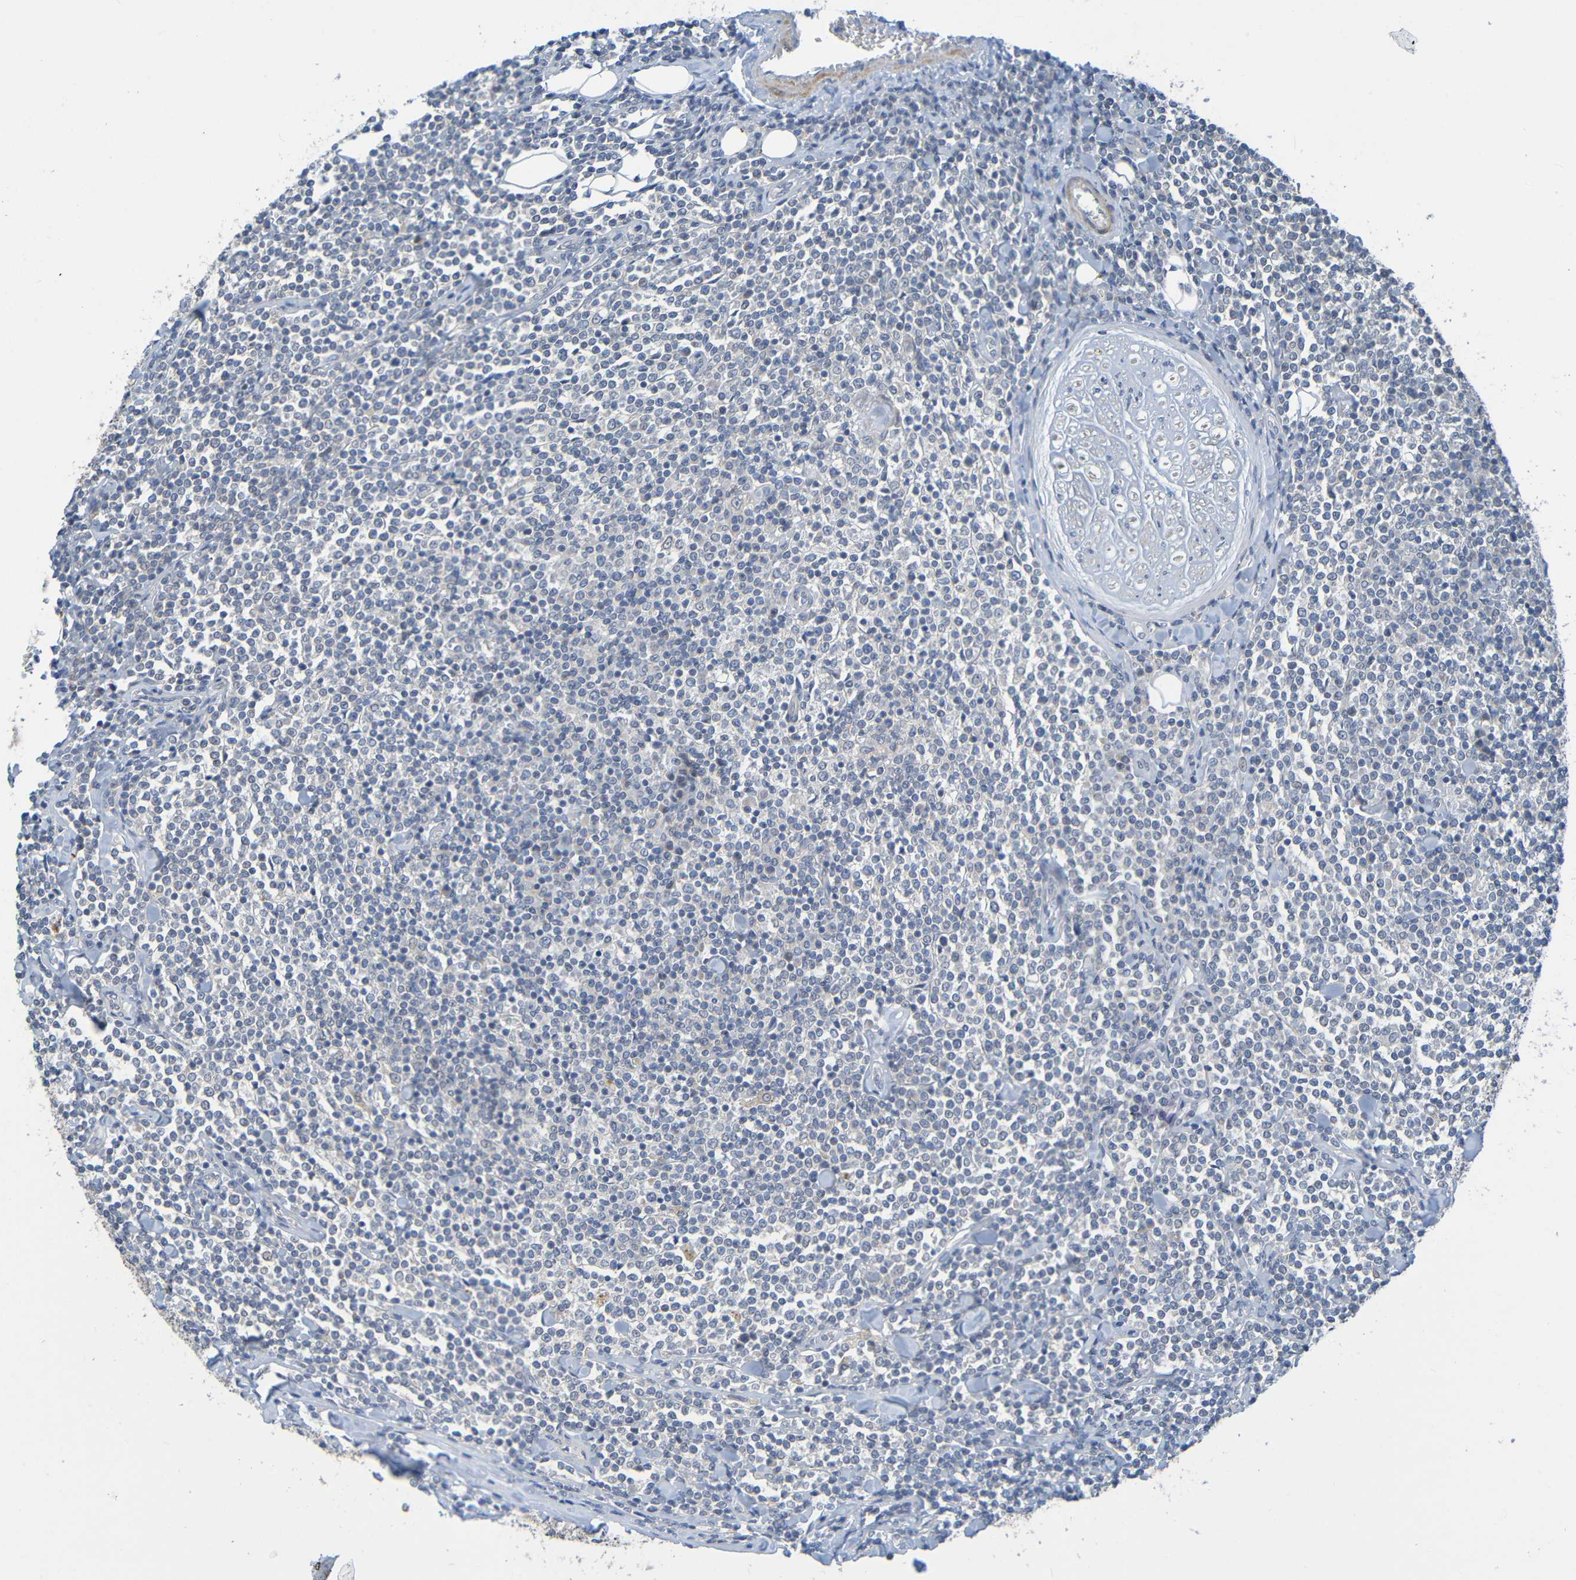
{"staining": {"intensity": "negative", "quantity": "none", "location": "none"}, "tissue": "lymphoma", "cell_type": "Tumor cells", "image_type": "cancer", "snomed": [{"axis": "morphology", "description": "Malignant lymphoma, non-Hodgkin's type, Low grade"}, {"axis": "topography", "description": "Soft tissue"}], "caption": "Low-grade malignant lymphoma, non-Hodgkin's type stained for a protein using immunohistochemistry (IHC) shows no positivity tumor cells.", "gene": "CYP4F2", "patient": {"sex": "male", "age": 92}}